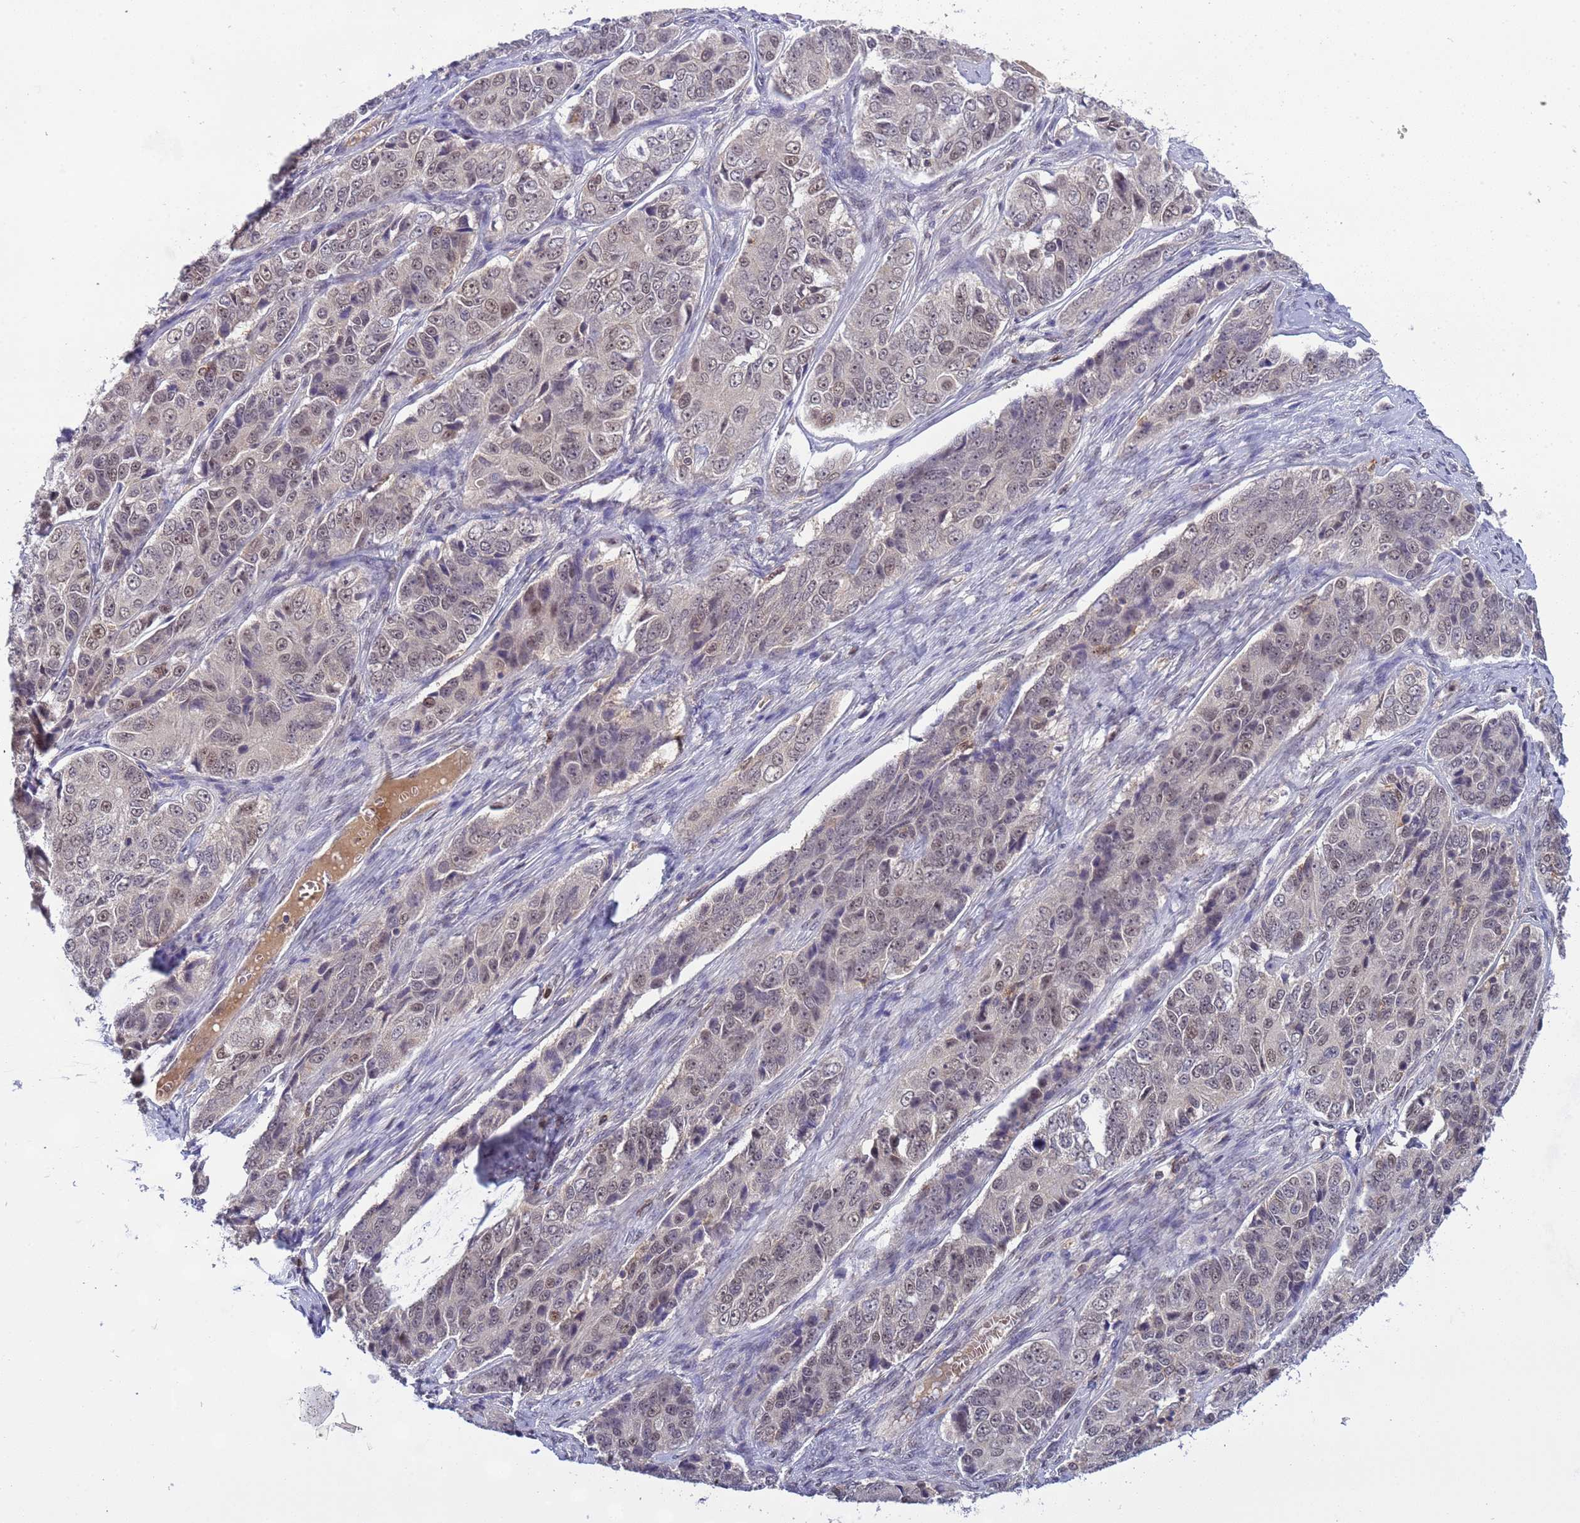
{"staining": {"intensity": "weak", "quantity": "<25%", "location": "nuclear"}, "tissue": "ovarian cancer", "cell_type": "Tumor cells", "image_type": "cancer", "snomed": [{"axis": "morphology", "description": "Carcinoma, endometroid"}, {"axis": "topography", "description": "Ovary"}], "caption": "A high-resolution photomicrograph shows IHC staining of ovarian cancer, which demonstrates no significant expression in tumor cells. Nuclei are stained in blue.", "gene": "CD53", "patient": {"sex": "female", "age": 51}}